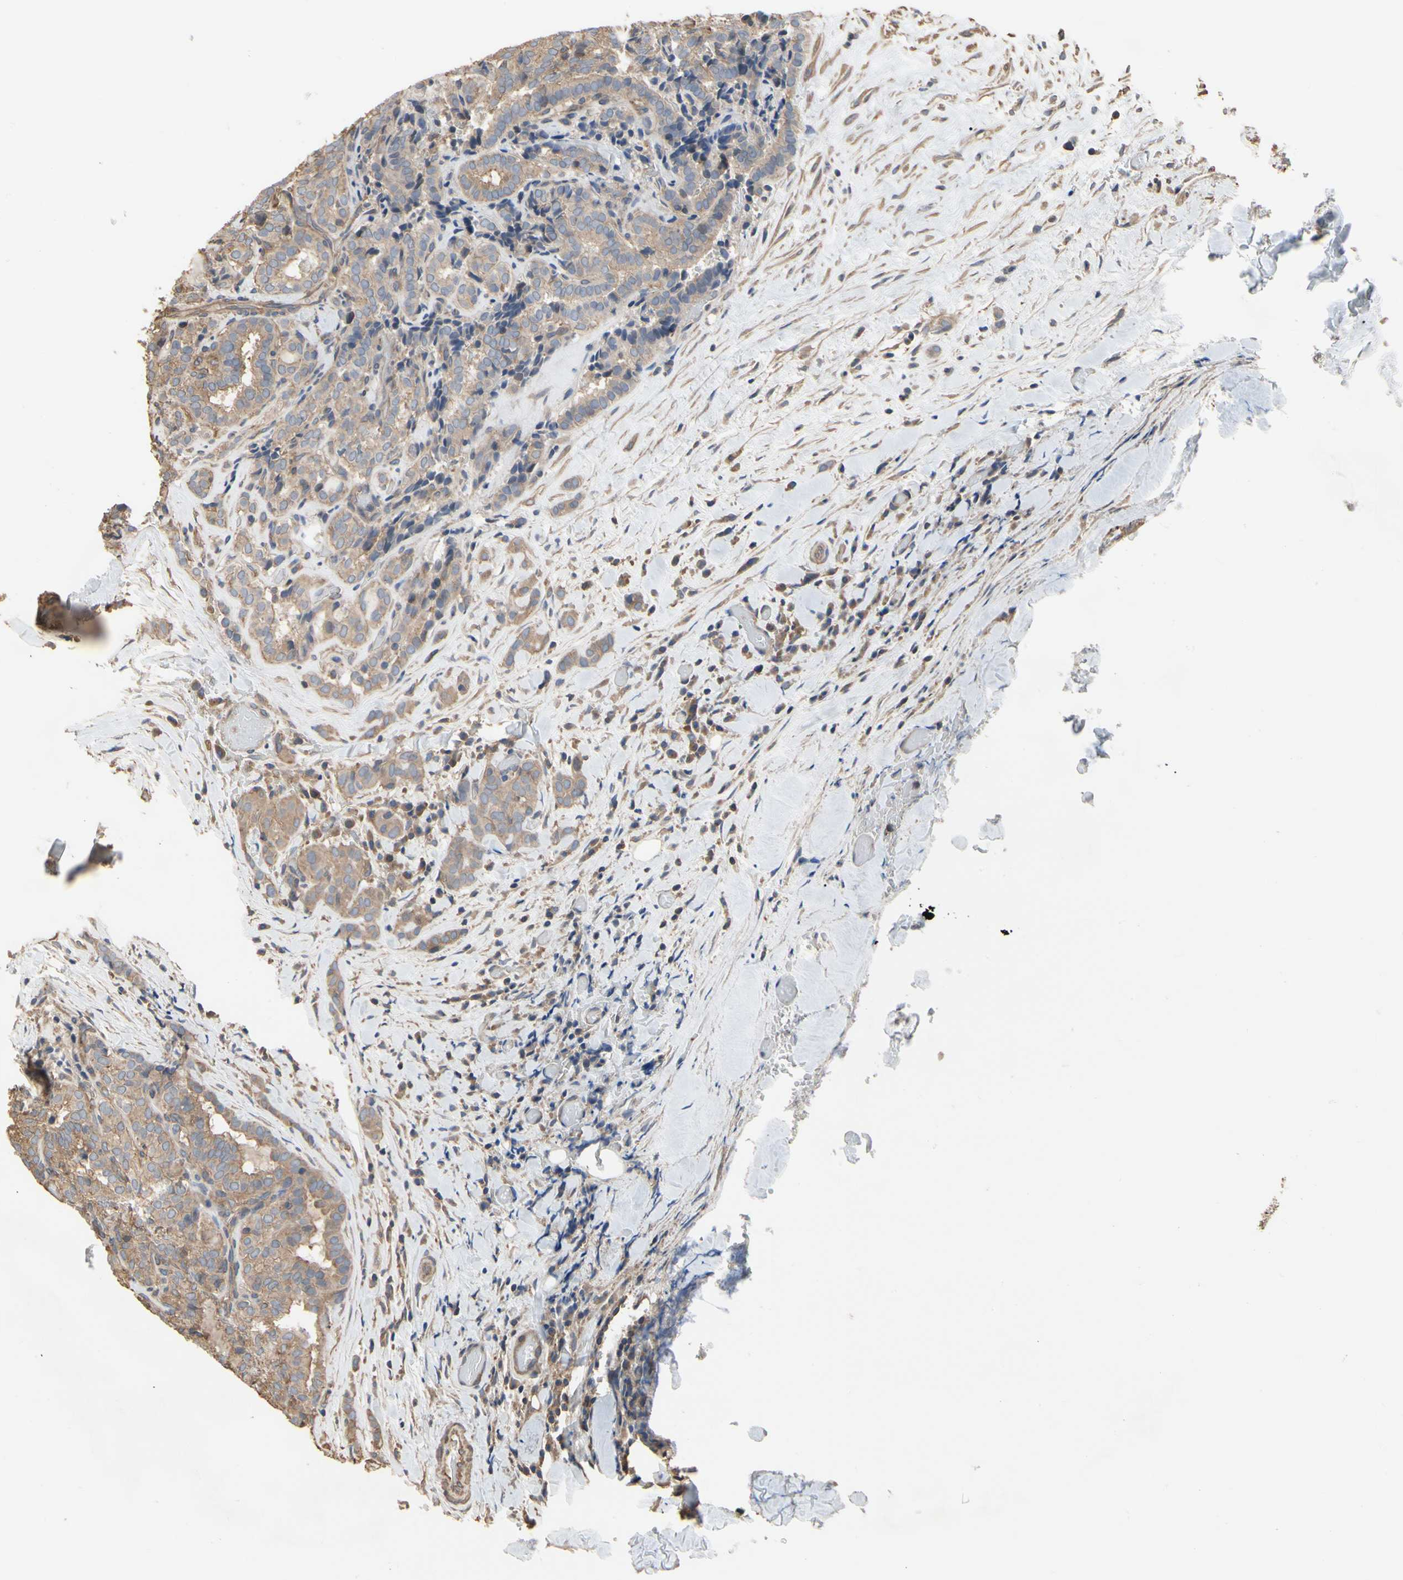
{"staining": {"intensity": "moderate", "quantity": ">75%", "location": "cytoplasmic/membranous"}, "tissue": "thyroid cancer", "cell_type": "Tumor cells", "image_type": "cancer", "snomed": [{"axis": "morphology", "description": "Normal tissue, NOS"}, {"axis": "morphology", "description": "Papillary adenocarcinoma, NOS"}, {"axis": "topography", "description": "Thyroid gland"}], "caption": "Brown immunohistochemical staining in human thyroid cancer (papillary adenocarcinoma) reveals moderate cytoplasmic/membranous positivity in about >75% of tumor cells. (Brightfield microscopy of DAB IHC at high magnification).", "gene": "PDZK1", "patient": {"sex": "female", "age": 30}}